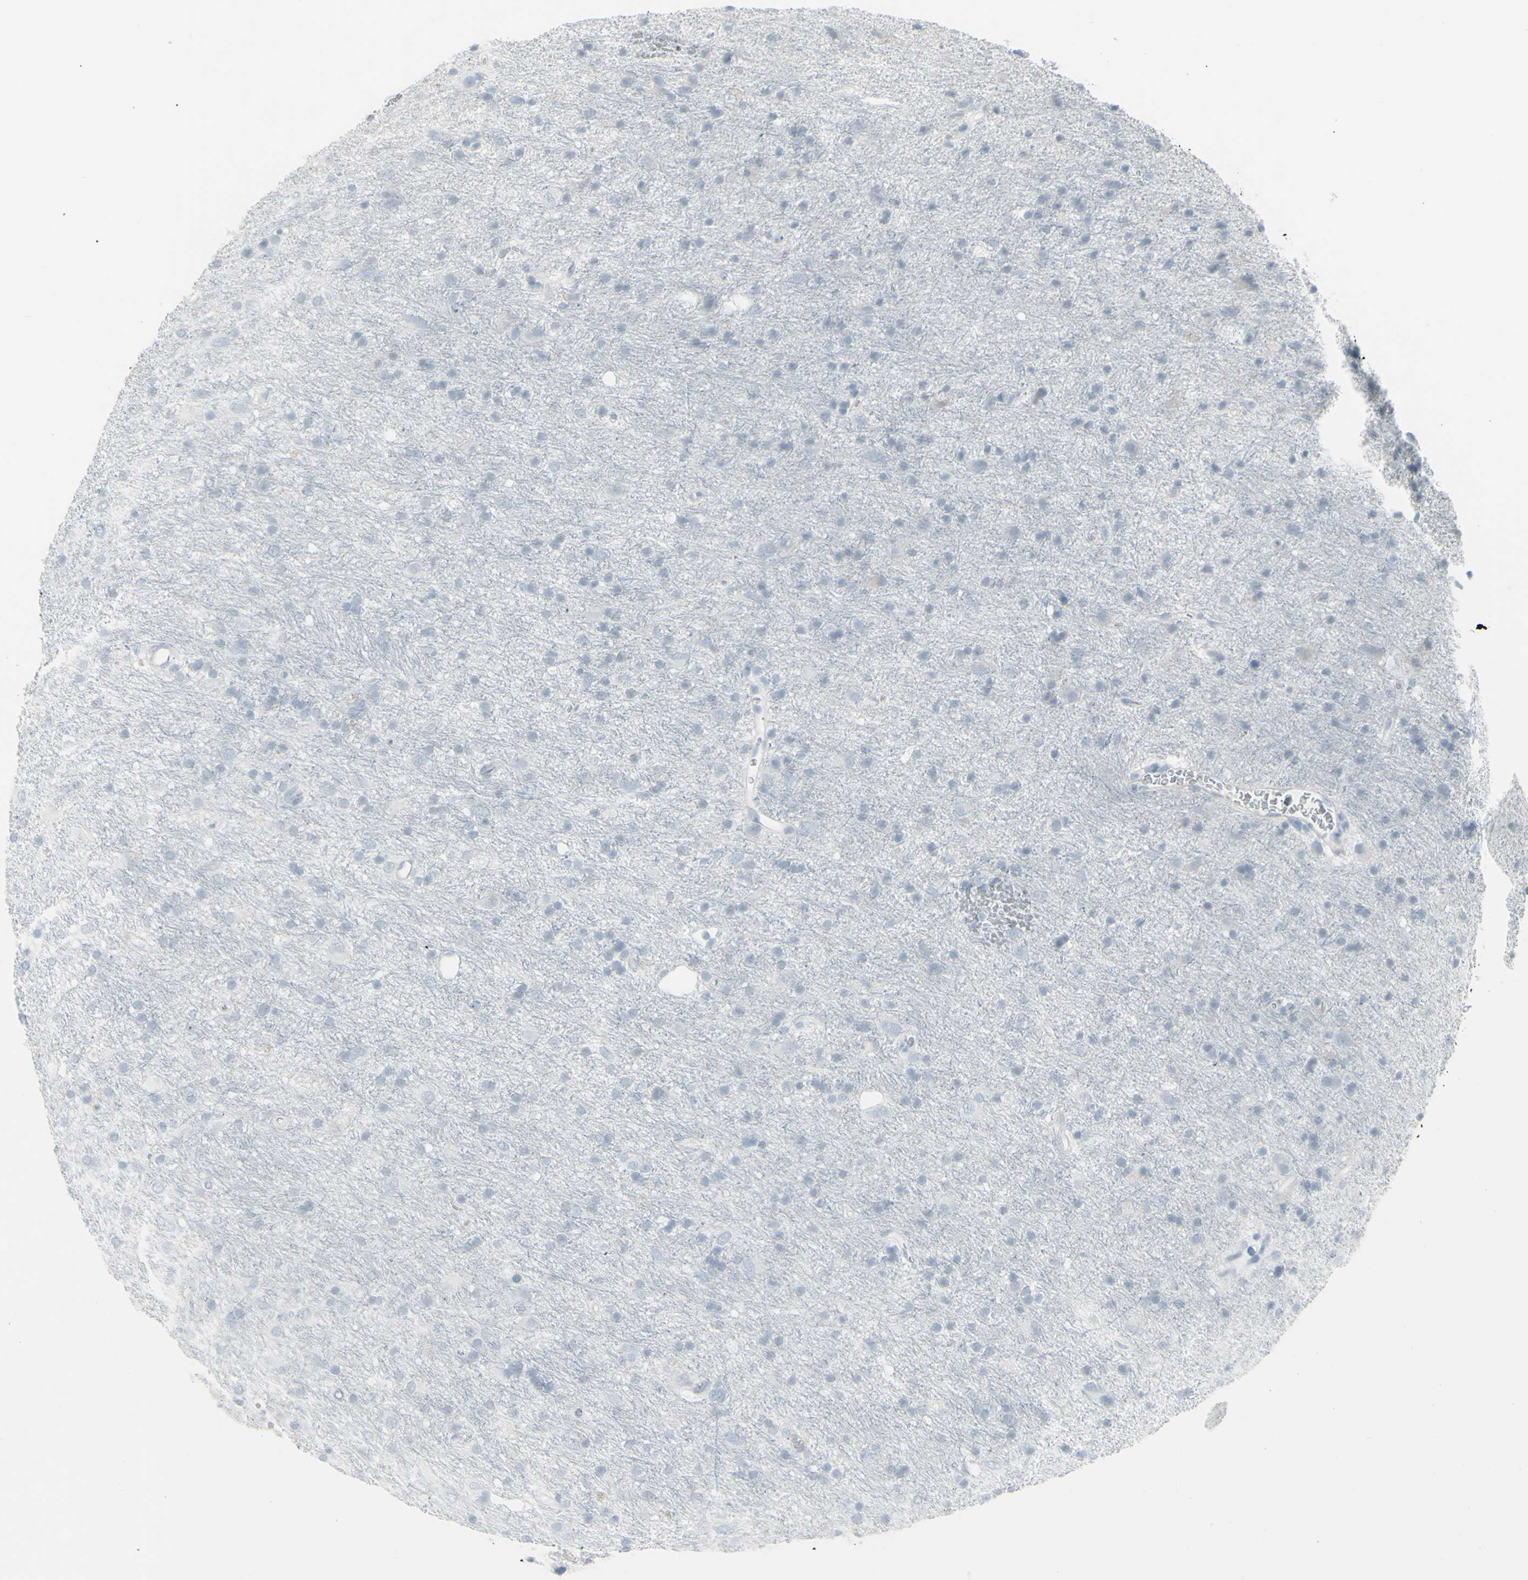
{"staining": {"intensity": "negative", "quantity": "none", "location": "none"}, "tissue": "glioma", "cell_type": "Tumor cells", "image_type": "cancer", "snomed": [{"axis": "morphology", "description": "Glioma, malignant, Low grade"}, {"axis": "topography", "description": "Brain"}], "caption": "Human glioma stained for a protein using immunohistochemistry shows no staining in tumor cells.", "gene": "YBX2", "patient": {"sex": "male", "age": 77}}